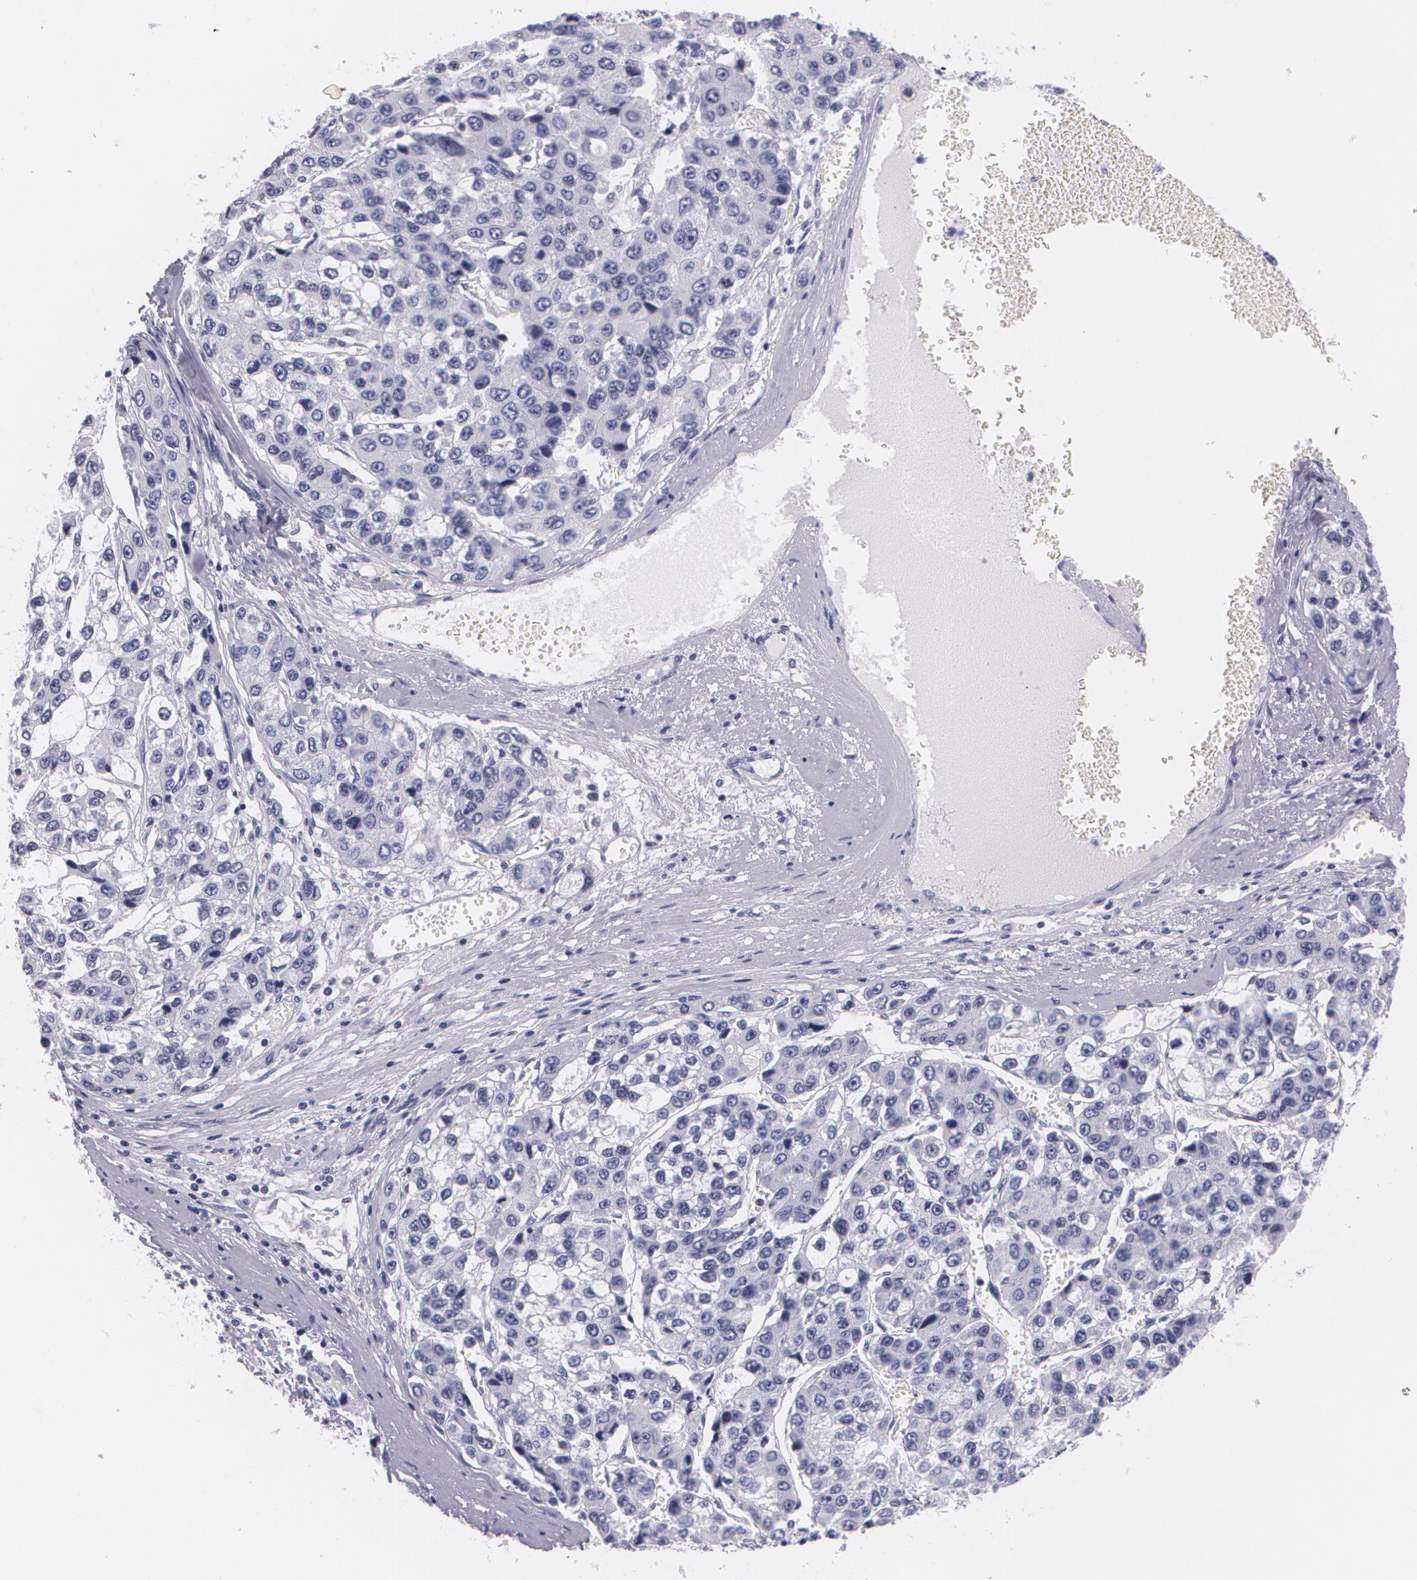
{"staining": {"intensity": "negative", "quantity": "none", "location": "none"}, "tissue": "liver cancer", "cell_type": "Tumor cells", "image_type": "cancer", "snomed": [{"axis": "morphology", "description": "Carcinoma, Hepatocellular, NOS"}, {"axis": "topography", "description": "Liver"}], "caption": "Protein analysis of hepatocellular carcinoma (liver) displays no significant staining in tumor cells.", "gene": "DLG4", "patient": {"sex": "female", "age": 66}}